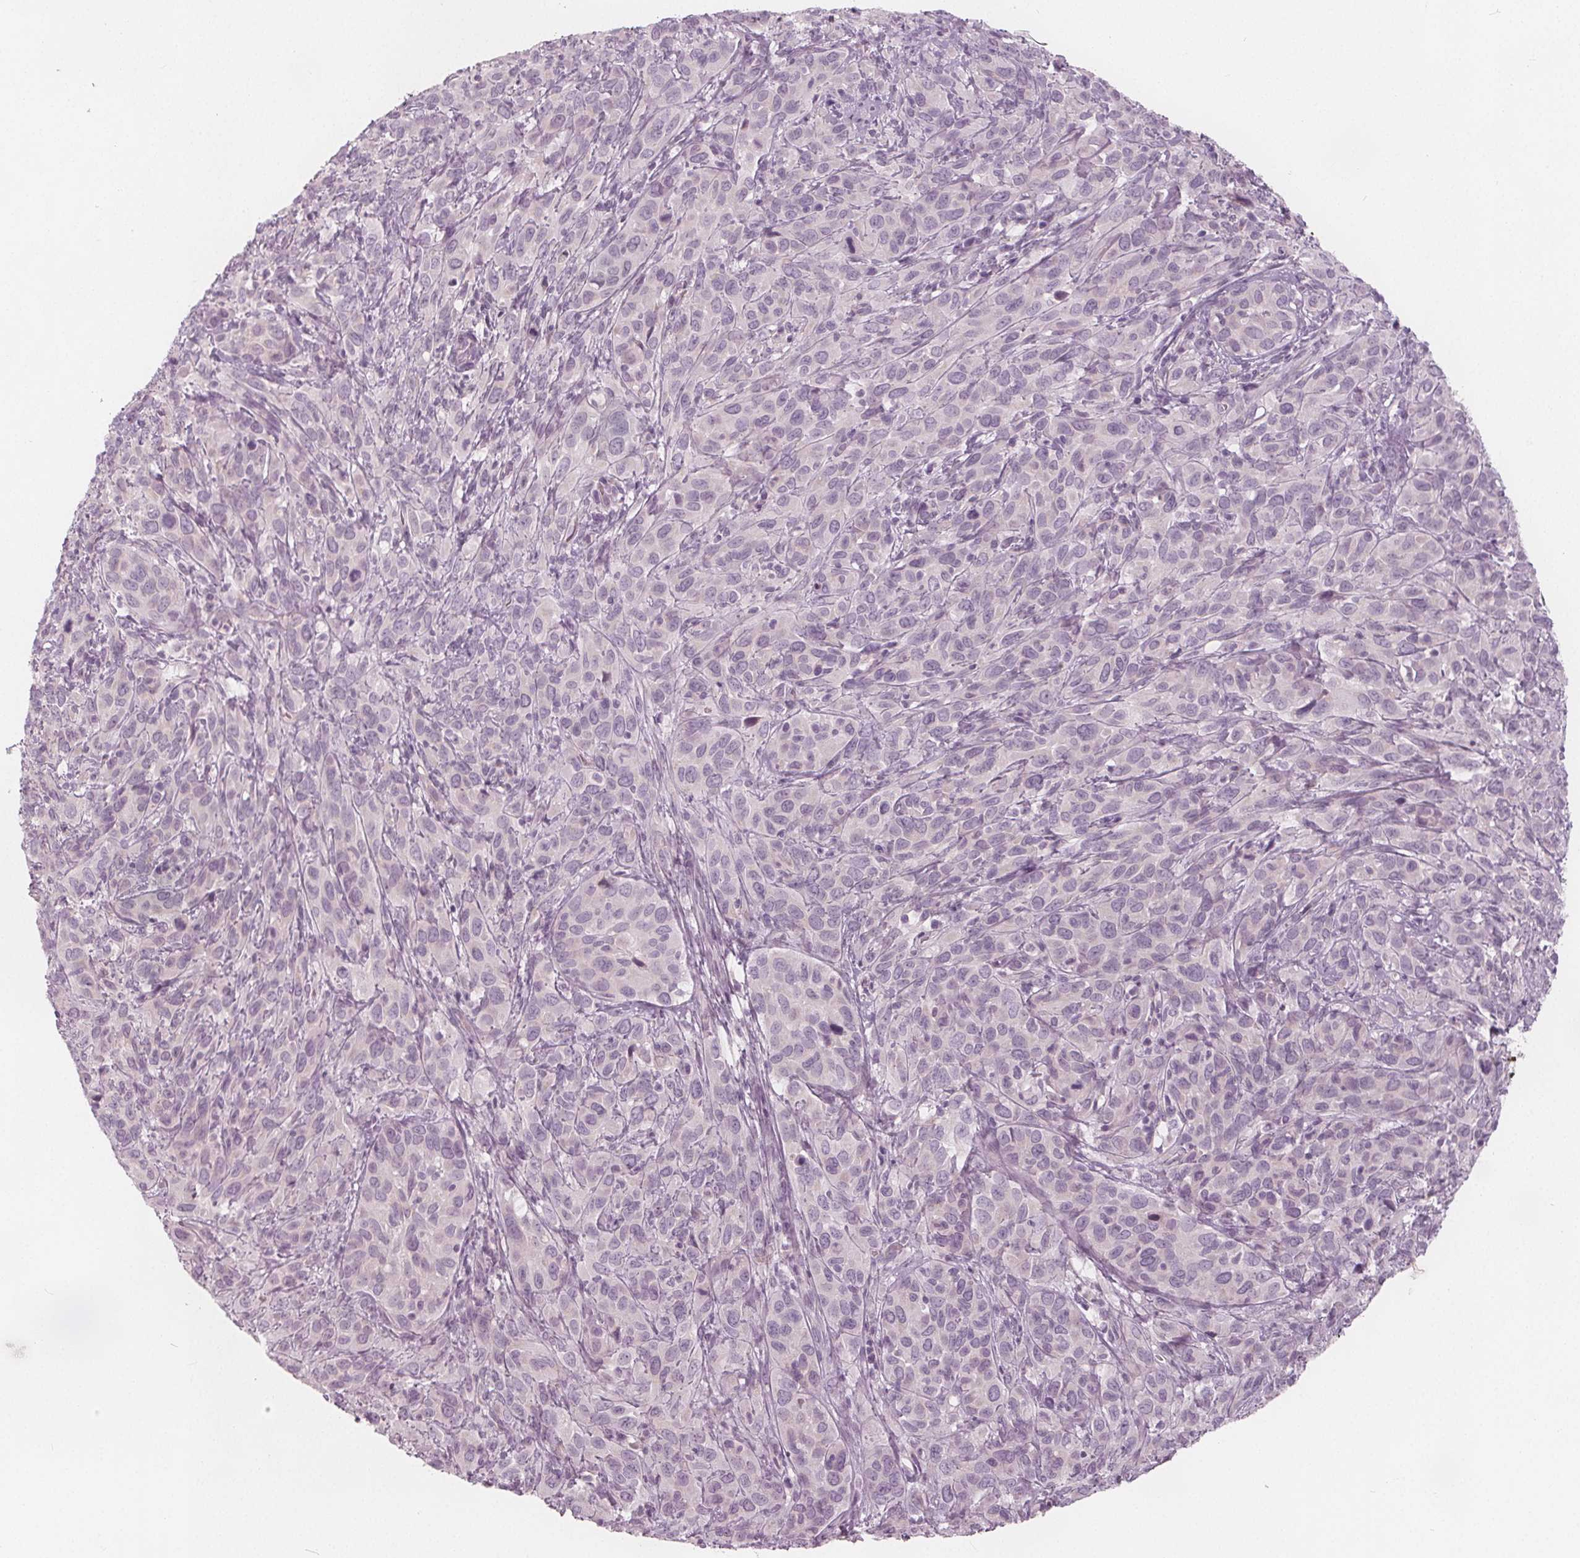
{"staining": {"intensity": "negative", "quantity": "none", "location": "none"}, "tissue": "cervical cancer", "cell_type": "Tumor cells", "image_type": "cancer", "snomed": [{"axis": "morphology", "description": "Squamous cell carcinoma, NOS"}, {"axis": "topography", "description": "Cervix"}], "caption": "High magnification brightfield microscopy of cervical cancer stained with DAB (3,3'-diaminobenzidine) (brown) and counterstained with hematoxylin (blue): tumor cells show no significant positivity. Nuclei are stained in blue.", "gene": "BRSK1", "patient": {"sex": "female", "age": 51}}